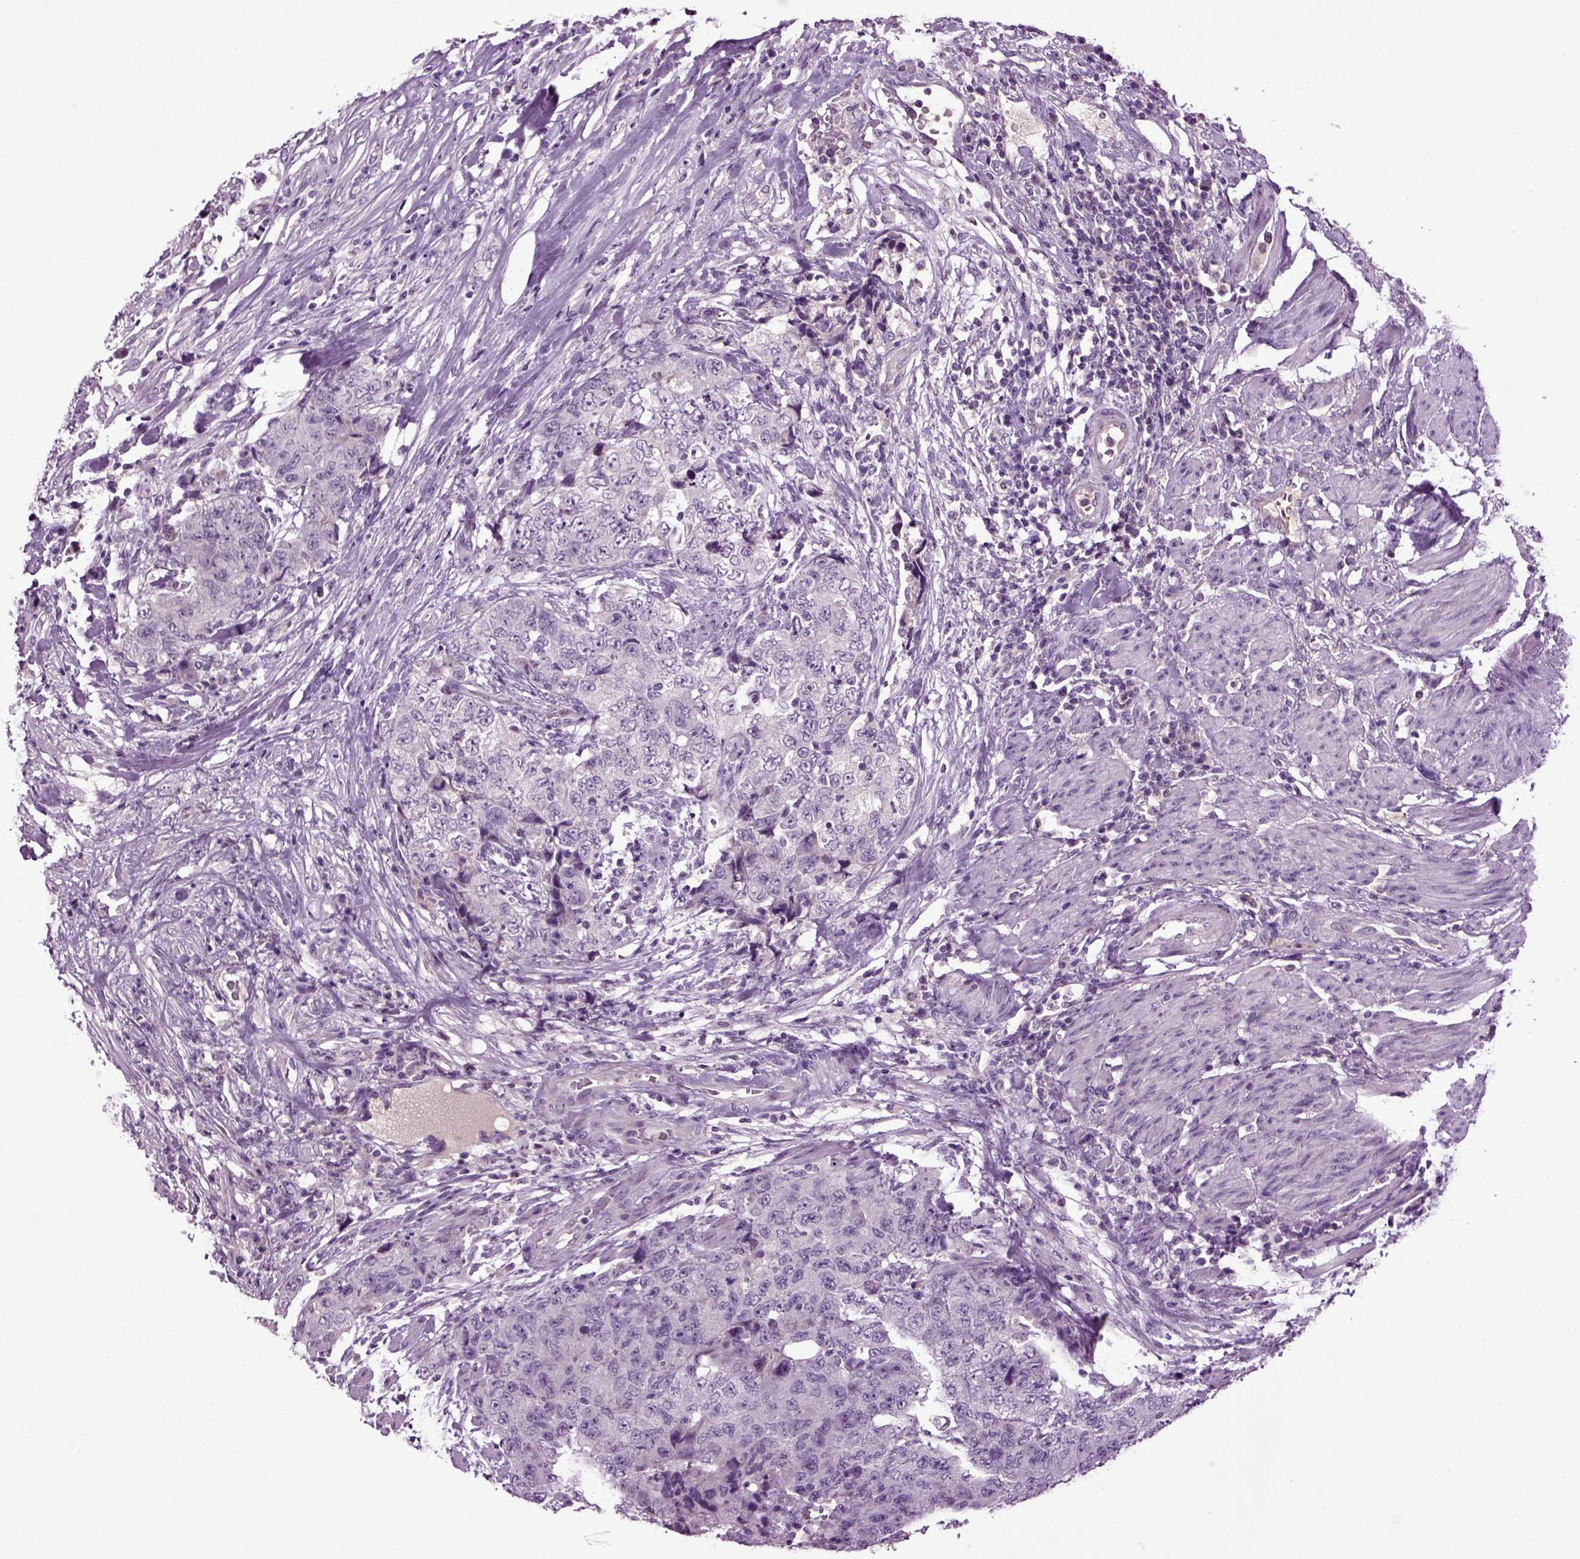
{"staining": {"intensity": "negative", "quantity": "none", "location": "none"}, "tissue": "urothelial cancer", "cell_type": "Tumor cells", "image_type": "cancer", "snomed": [{"axis": "morphology", "description": "Urothelial carcinoma, High grade"}, {"axis": "topography", "description": "Urinary bladder"}], "caption": "Immunohistochemistry histopathology image of high-grade urothelial carcinoma stained for a protein (brown), which demonstrates no expression in tumor cells.", "gene": "FGF11", "patient": {"sex": "female", "age": 78}}